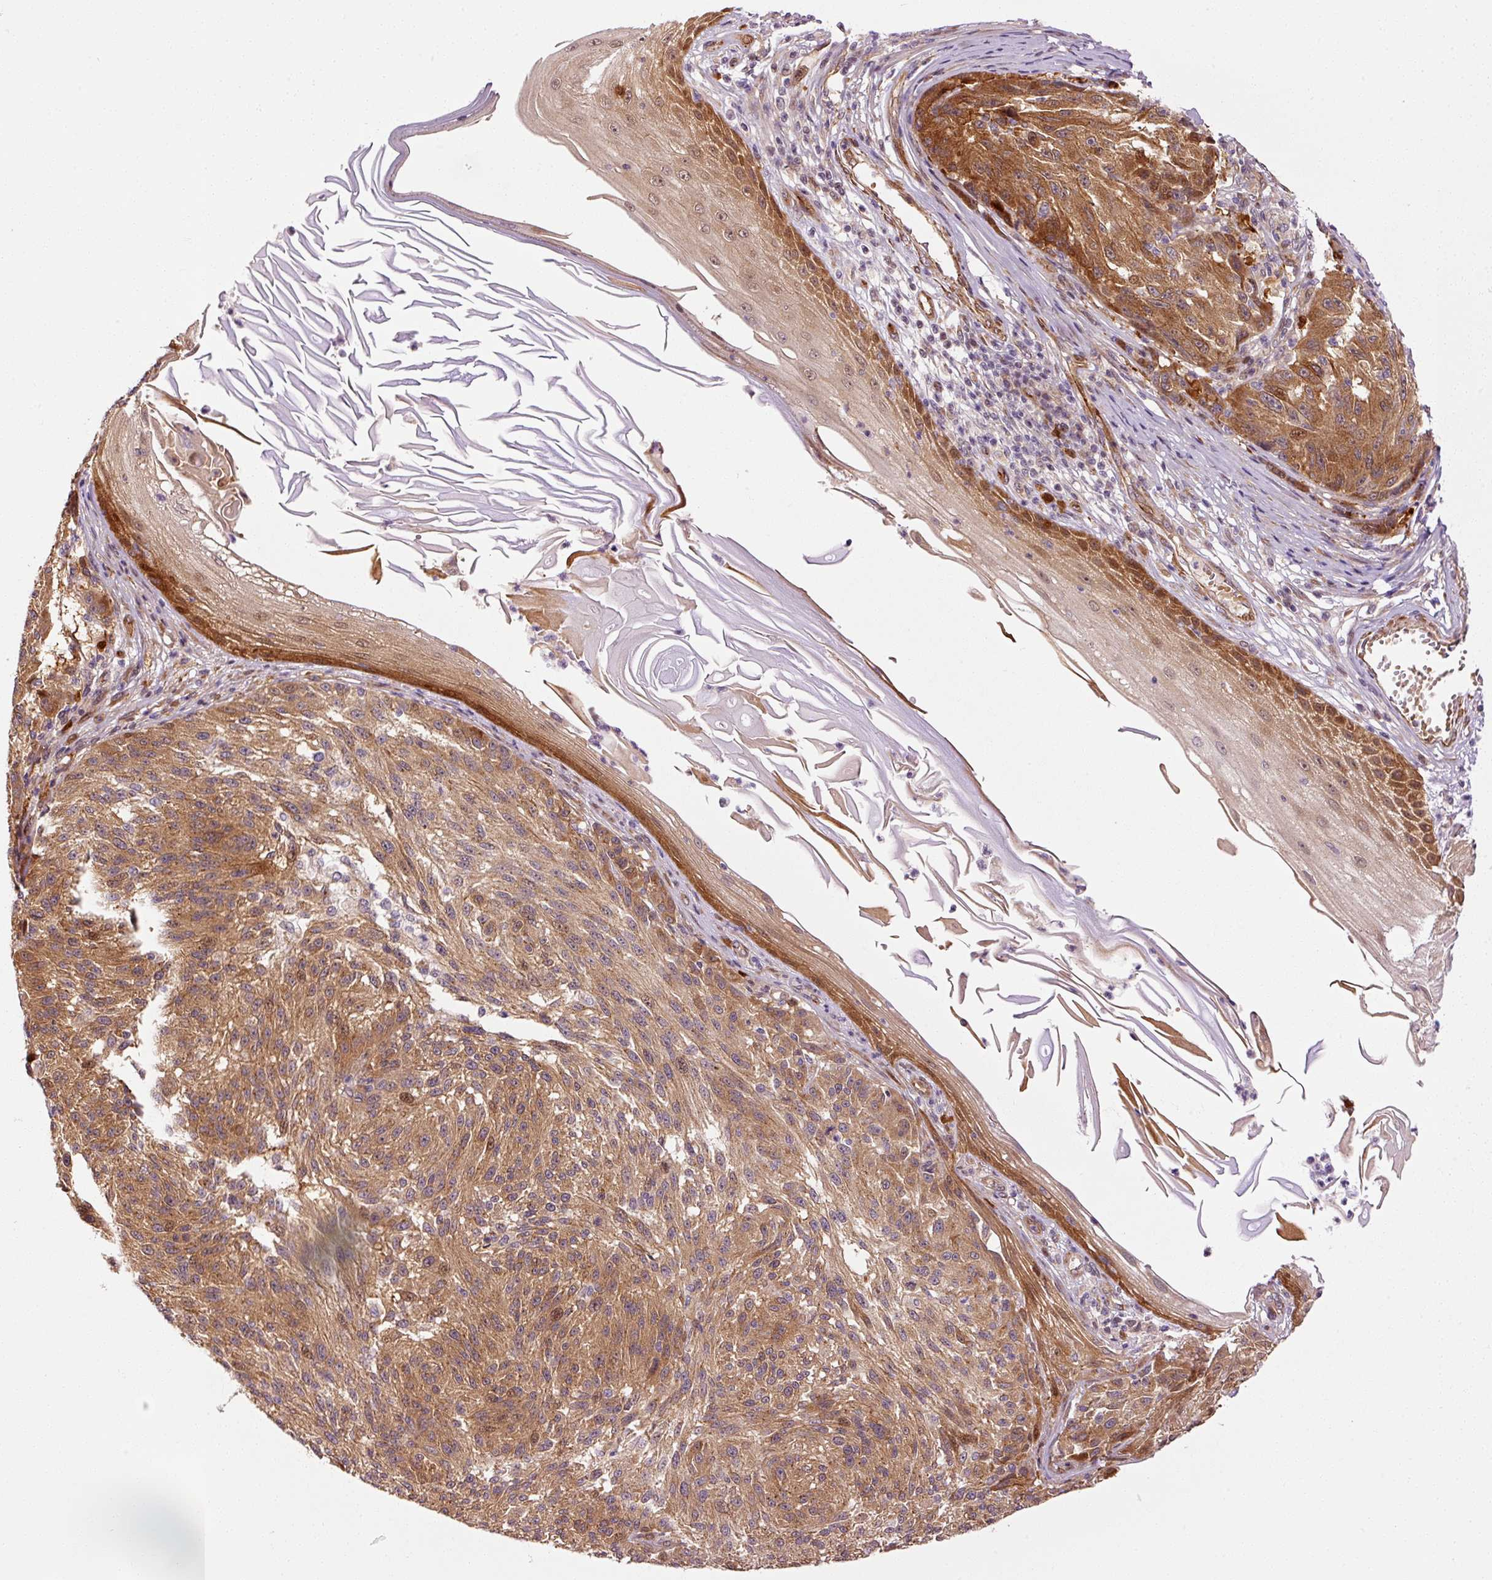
{"staining": {"intensity": "moderate", "quantity": ">75%", "location": "cytoplasmic/membranous,nuclear"}, "tissue": "melanoma", "cell_type": "Tumor cells", "image_type": "cancer", "snomed": [{"axis": "morphology", "description": "Malignant melanoma, NOS"}, {"axis": "topography", "description": "Skin"}], "caption": "Melanoma stained for a protein (brown) exhibits moderate cytoplasmic/membranous and nuclear positive positivity in about >75% of tumor cells.", "gene": "PPP1R14B", "patient": {"sex": "male", "age": 53}}